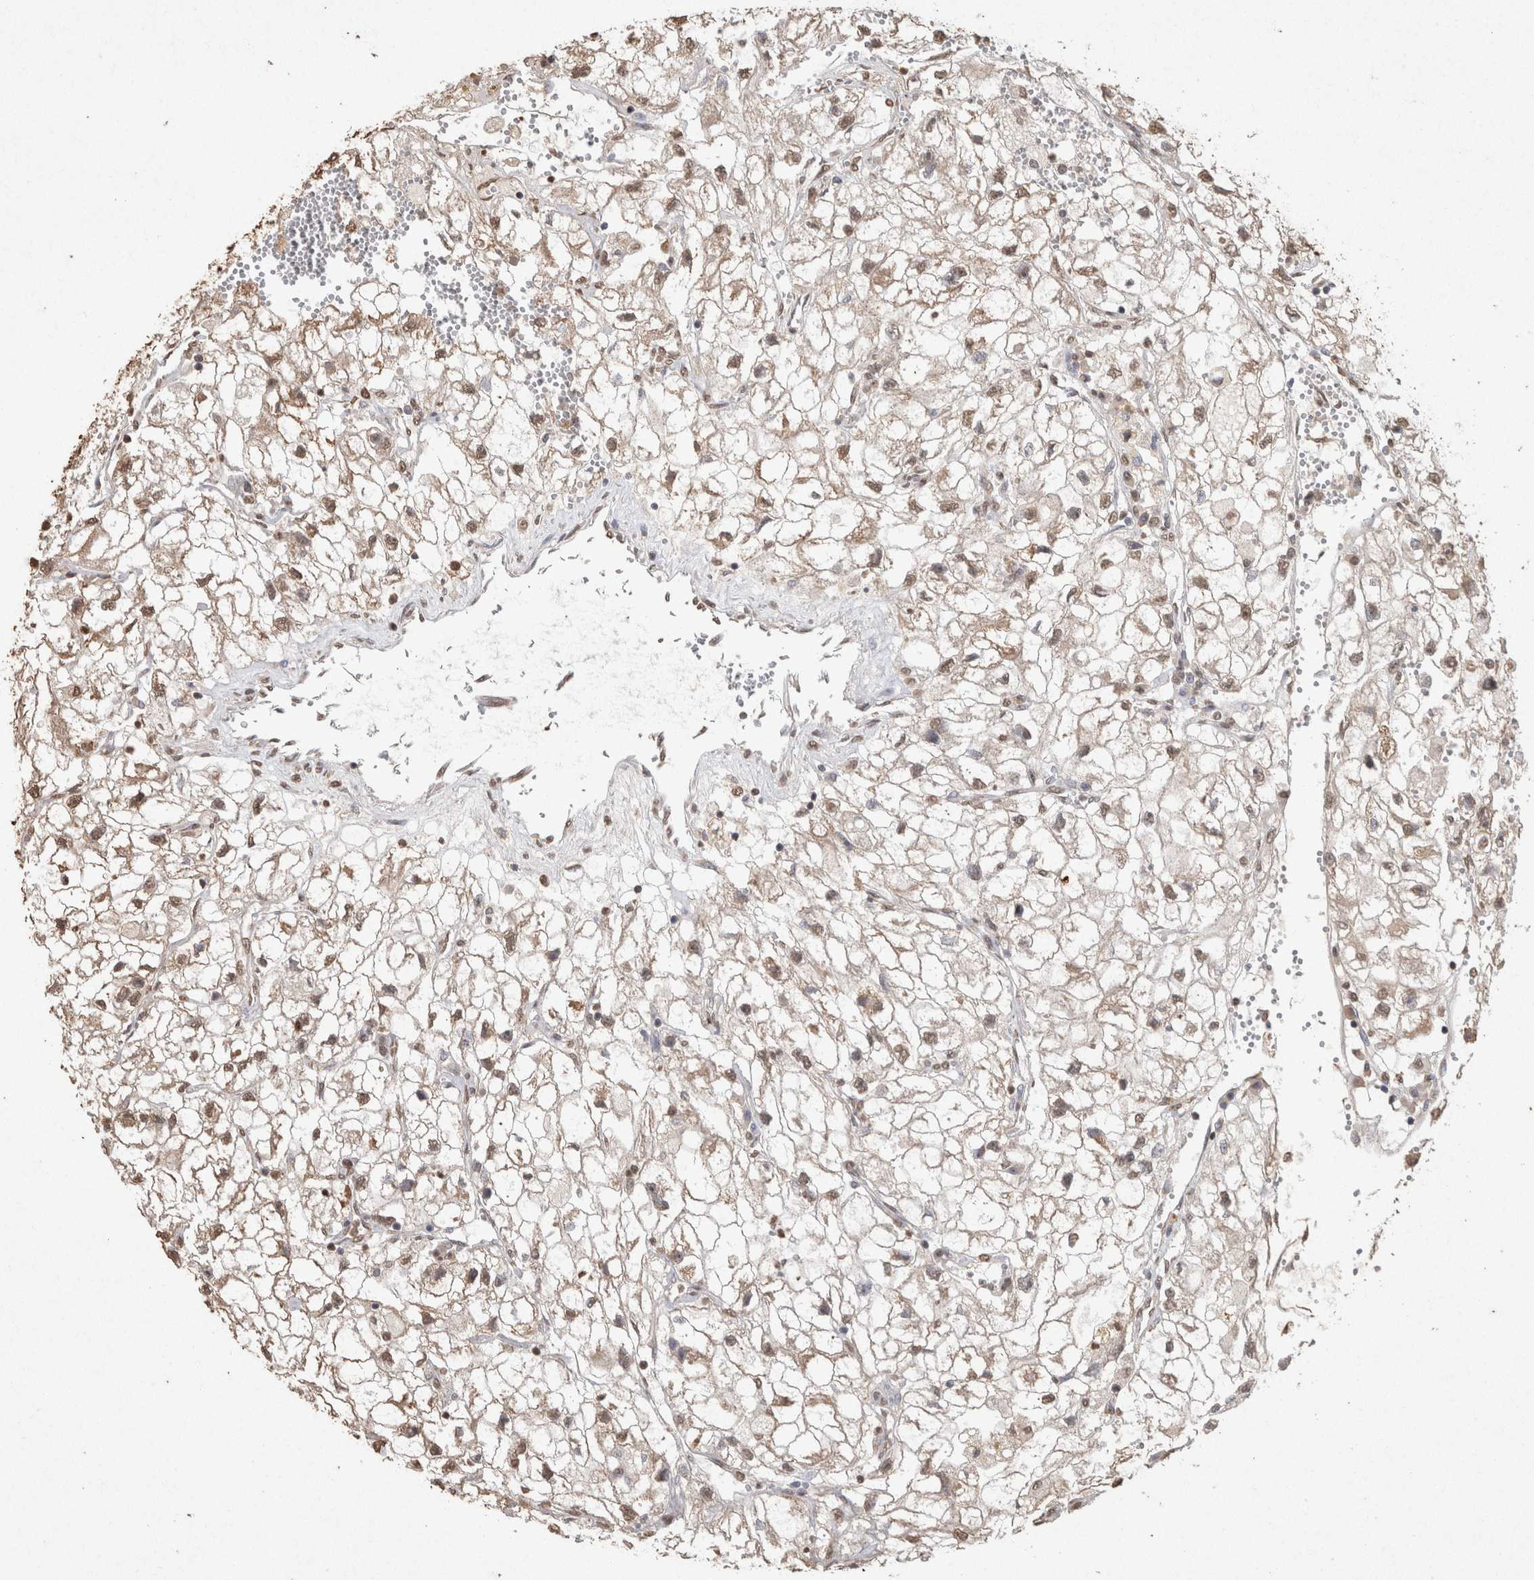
{"staining": {"intensity": "moderate", "quantity": "25%-75%", "location": "cytoplasmic/membranous,nuclear"}, "tissue": "renal cancer", "cell_type": "Tumor cells", "image_type": "cancer", "snomed": [{"axis": "morphology", "description": "Adenocarcinoma, NOS"}, {"axis": "topography", "description": "Kidney"}], "caption": "Tumor cells exhibit medium levels of moderate cytoplasmic/membranous and nuclear expression in approximately 25%-75% of cells in human renal cancer (adenocarcinoma). (Brightfield microscopy of DAB IHC at high magnification).", "gene": "MLX", "patient": {"sex": "female", "age": 70}}